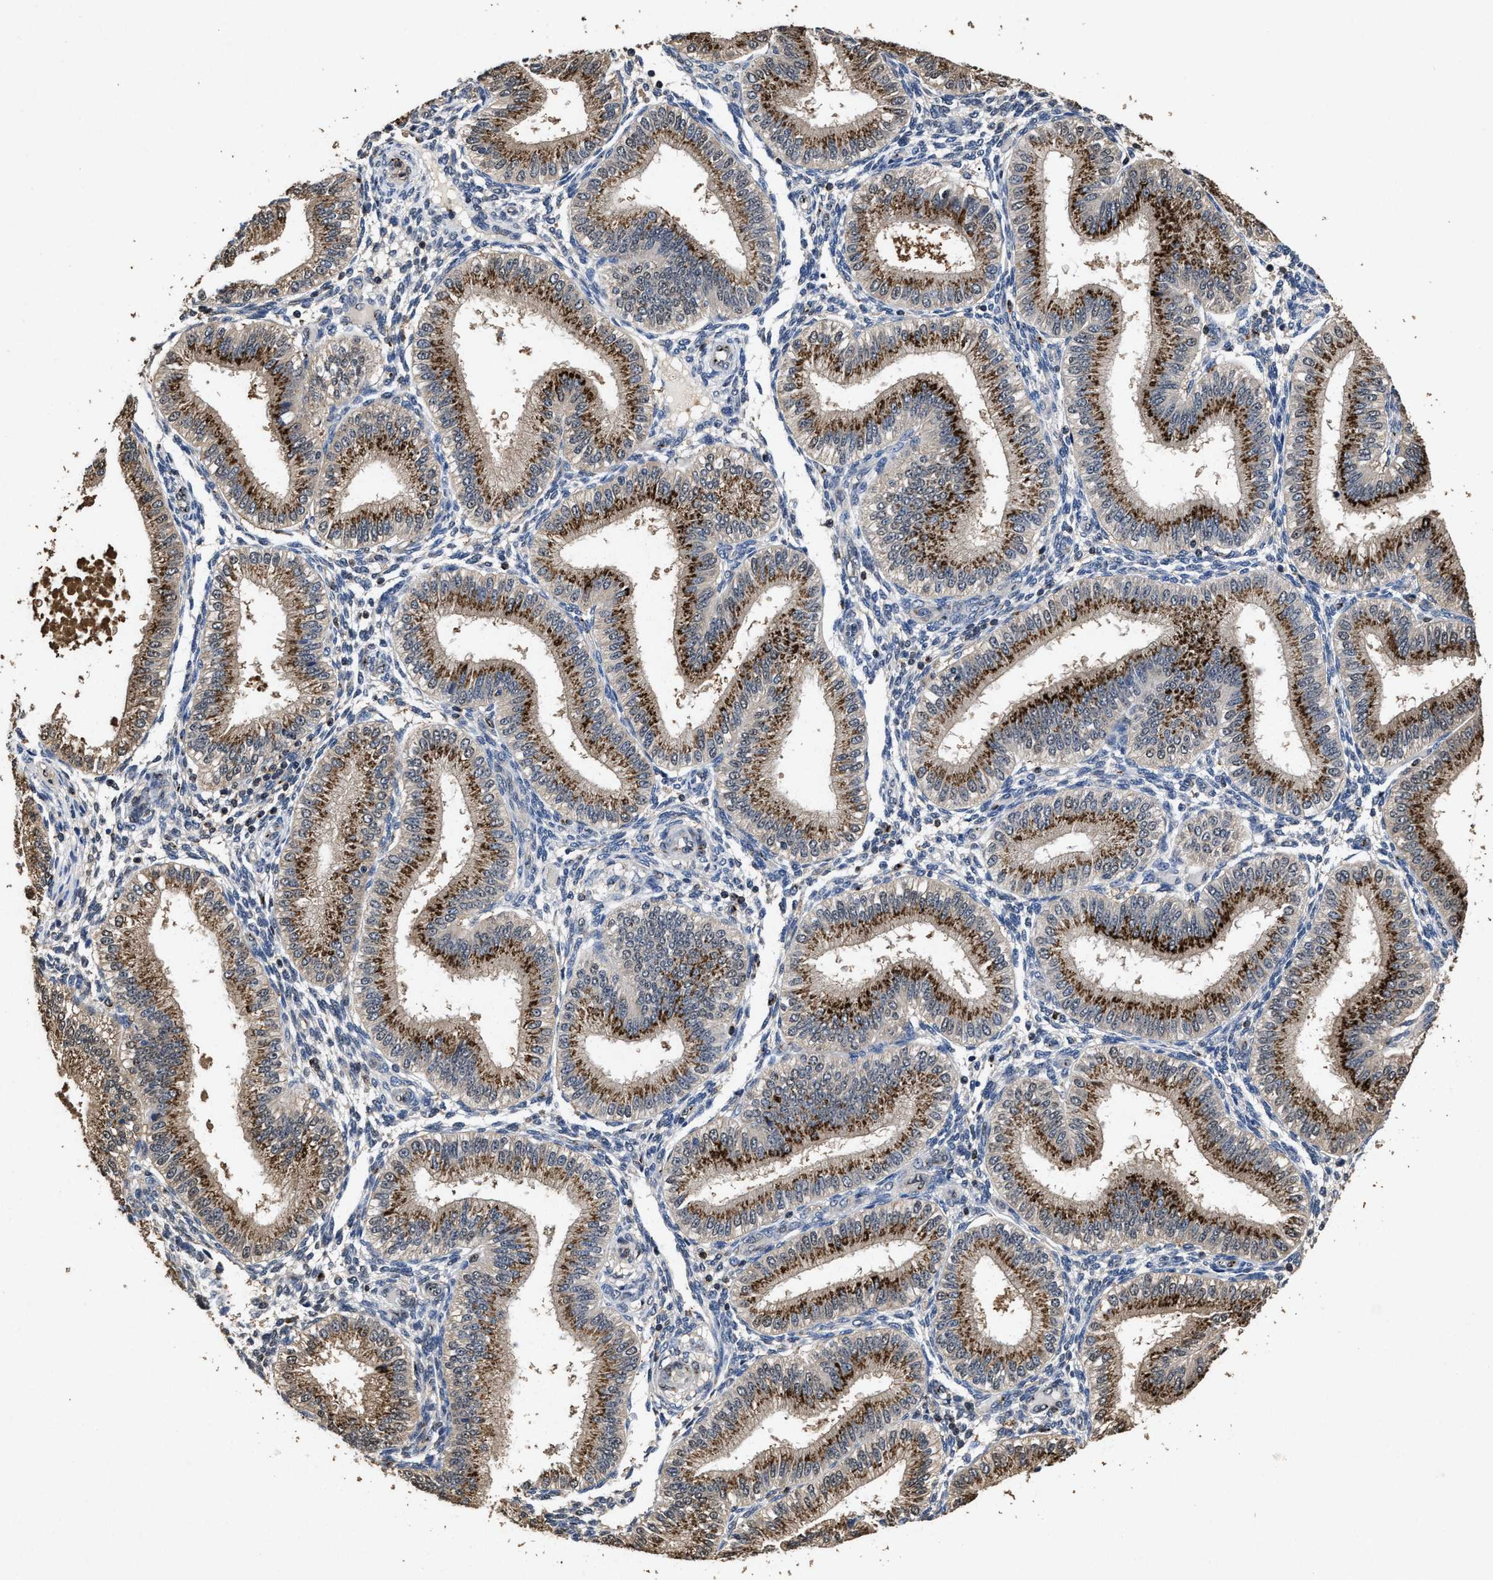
{"staining": {"intensity": "negative", "quantity": "none", "location": "none"}, "tissue": "endometrium", "cell_type": "Cells in endometrial stroma", "image_type": "normal", "snomed": [{"axis": "morphology", "description": "Normal tissue, NOS"}, {"axis": "topography", "description": "Endometrium"}], "caption": "This is an immunohistochemistry (IHC) micrograph of unremarkable human endometrium. There is no expression in cells in endometrial stroma.", "gene": "TPST2", "patient": {"sex": "female", "age": 39}}